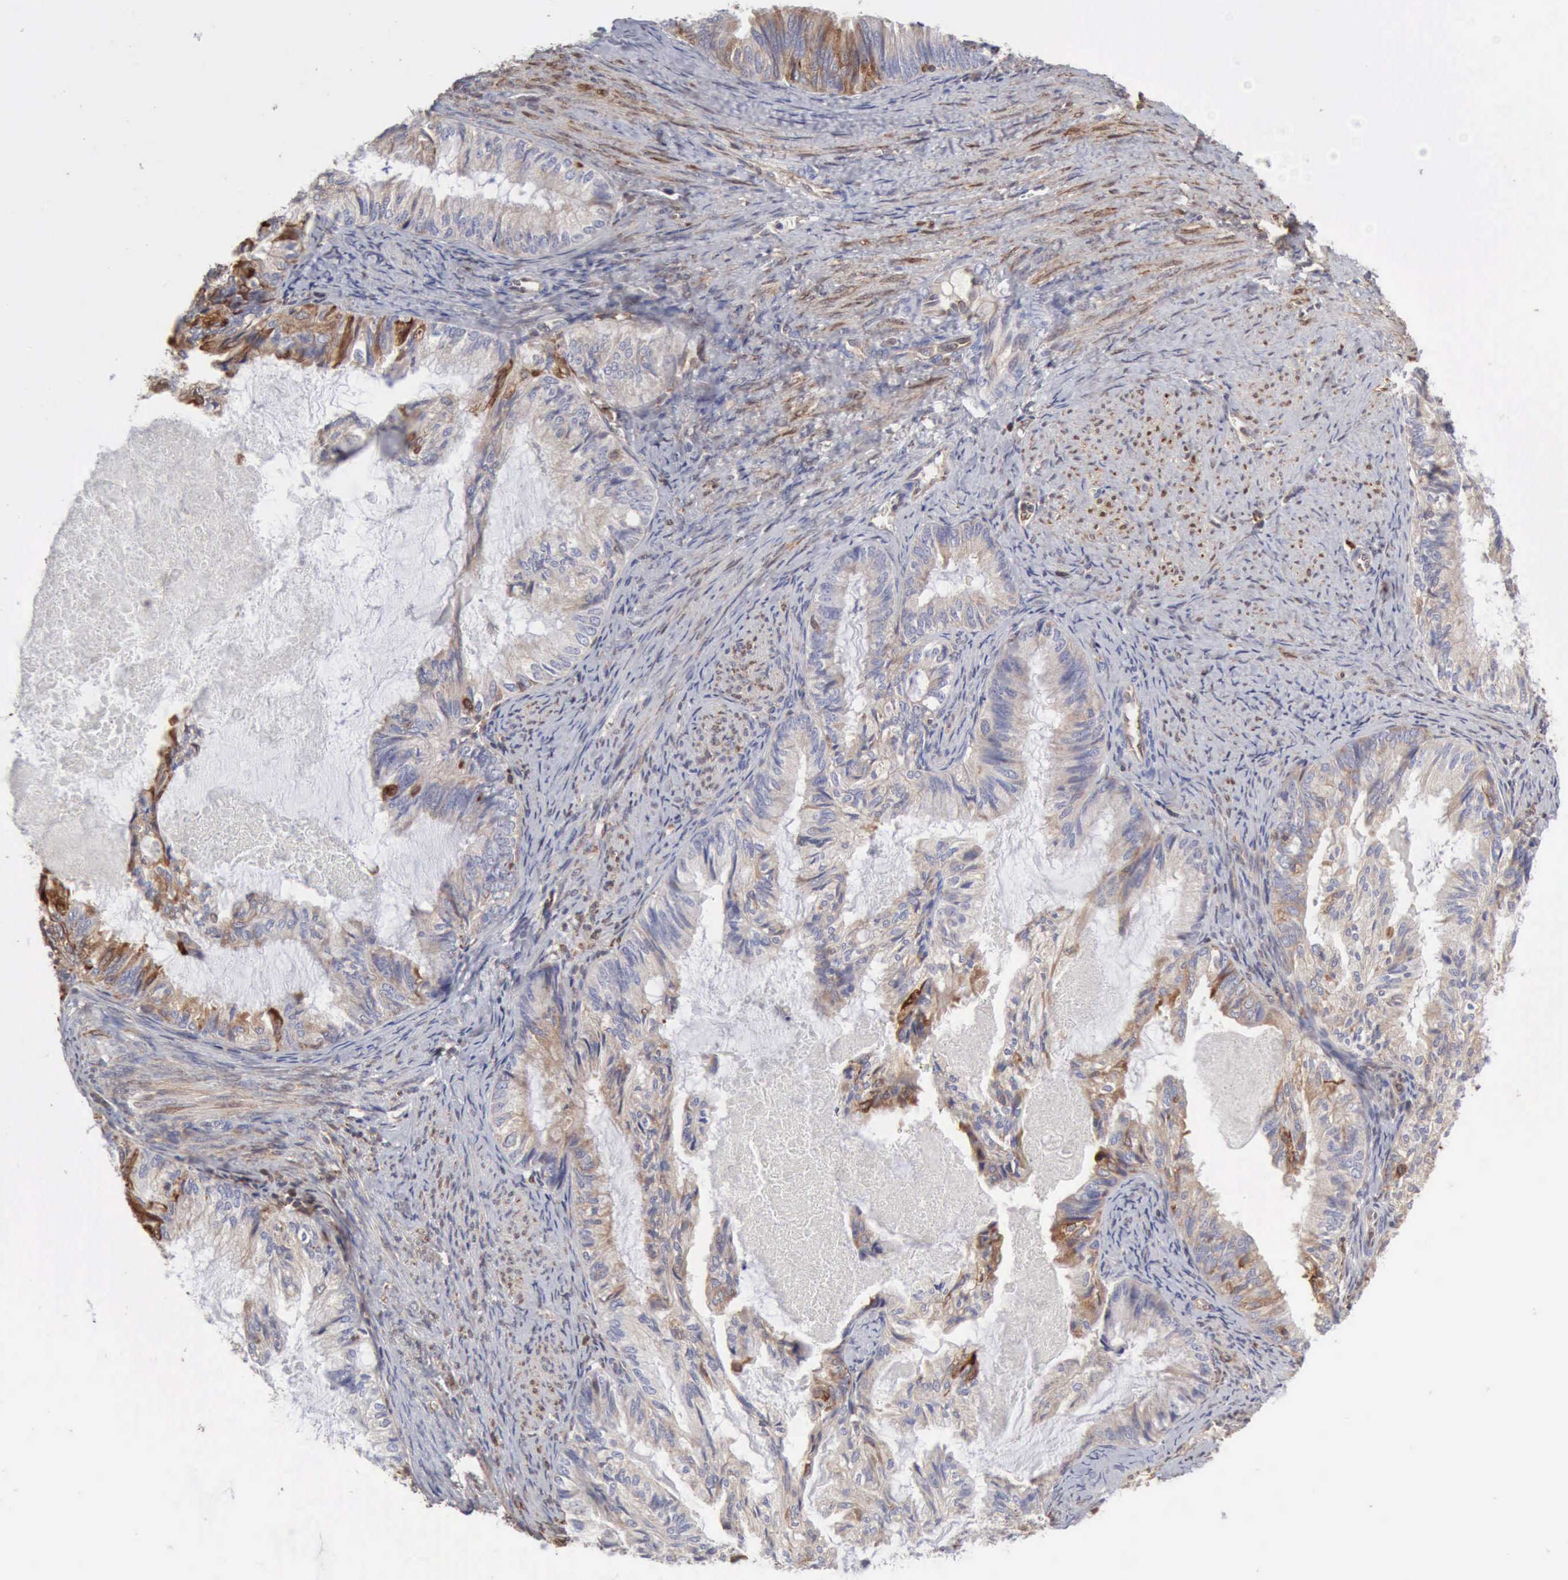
{"staining": {"intensity": "weak", "quantity": "25%-75%", "location": "cytoplasmic/membranous"}, "tissue": "endometrial cancer", "cell_type": "Tumor cells", "image_type": "cancer", "snomed": [{"axis": "morphology", "description": "Adenocarcinoma, NOS"}, {"axis": "topography", "description": "Endometrium"}], "caption": "Protein analysis of endometrial adenocarcinoma tissue reveals weak cytoplasmic/membranous expression in about 25%-75% of tumor cells.", "gene": "APOL2", "patient": {"sex": "female", "age": 86}}